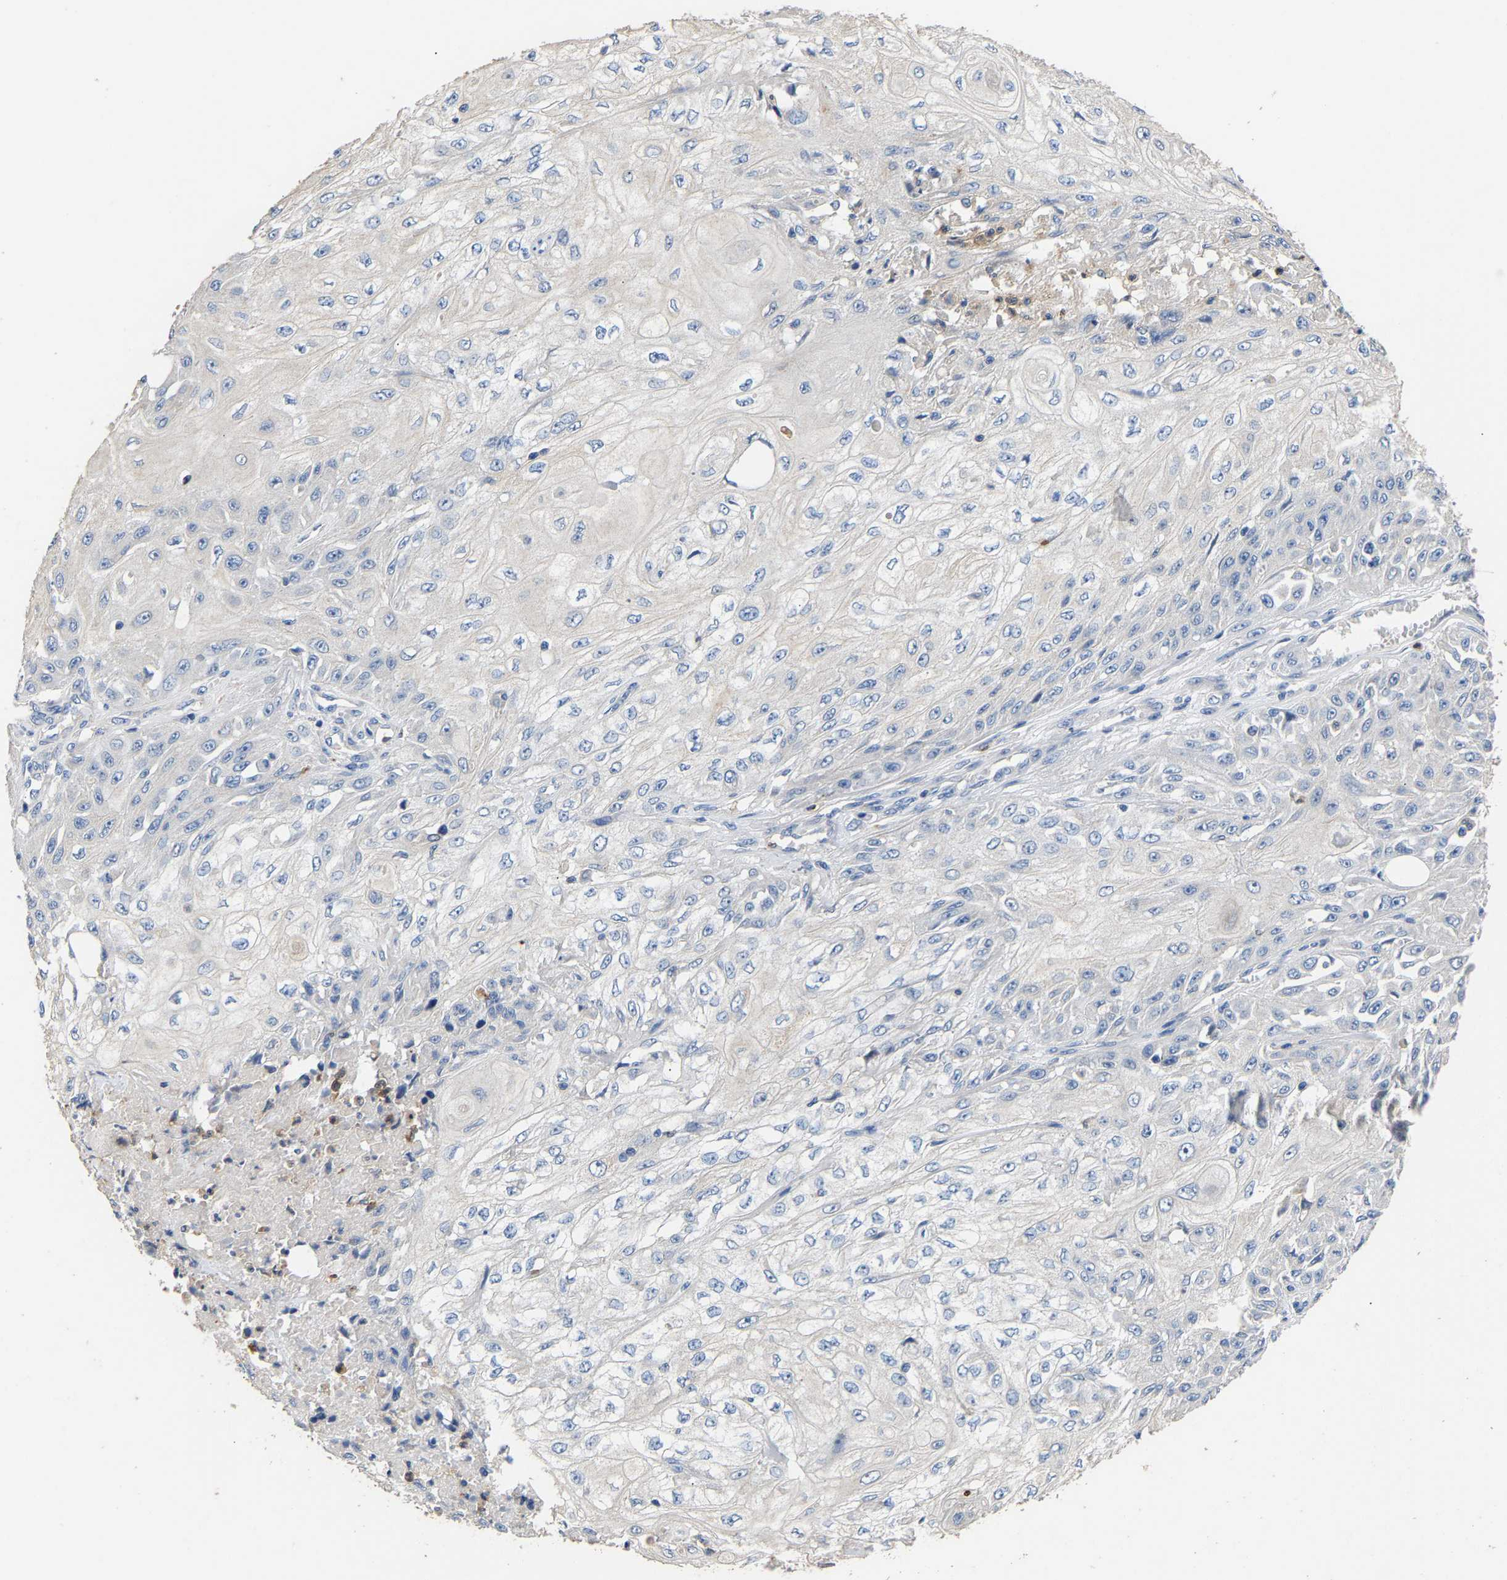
{"staining": {"intensity": "negative", "quantity": "none", "location": "none"}, "tissue": "skin cancer", "cell_type": "Tumor cells", "image_type": "cancer", "snomed": [{"axis": "morphology", "description": "Squamous cell carcinoma, NOS"}, {"axis": "morphology", "description": "Squamous cell carcinoma, metastatic, NOS"}, {"axis": "topography", "description": "Skin"}, {"axis": "topography", "description": "Lymph node"}], "caption": "Immunohistochemistry (IHC) histopathology image of skin metastatic squamous cell carcinoma stained for a protein (brown), which reveals no staining in tumor cells.", "gene": "CCDC171", "patient": {"sex": "male", "age": 75}}